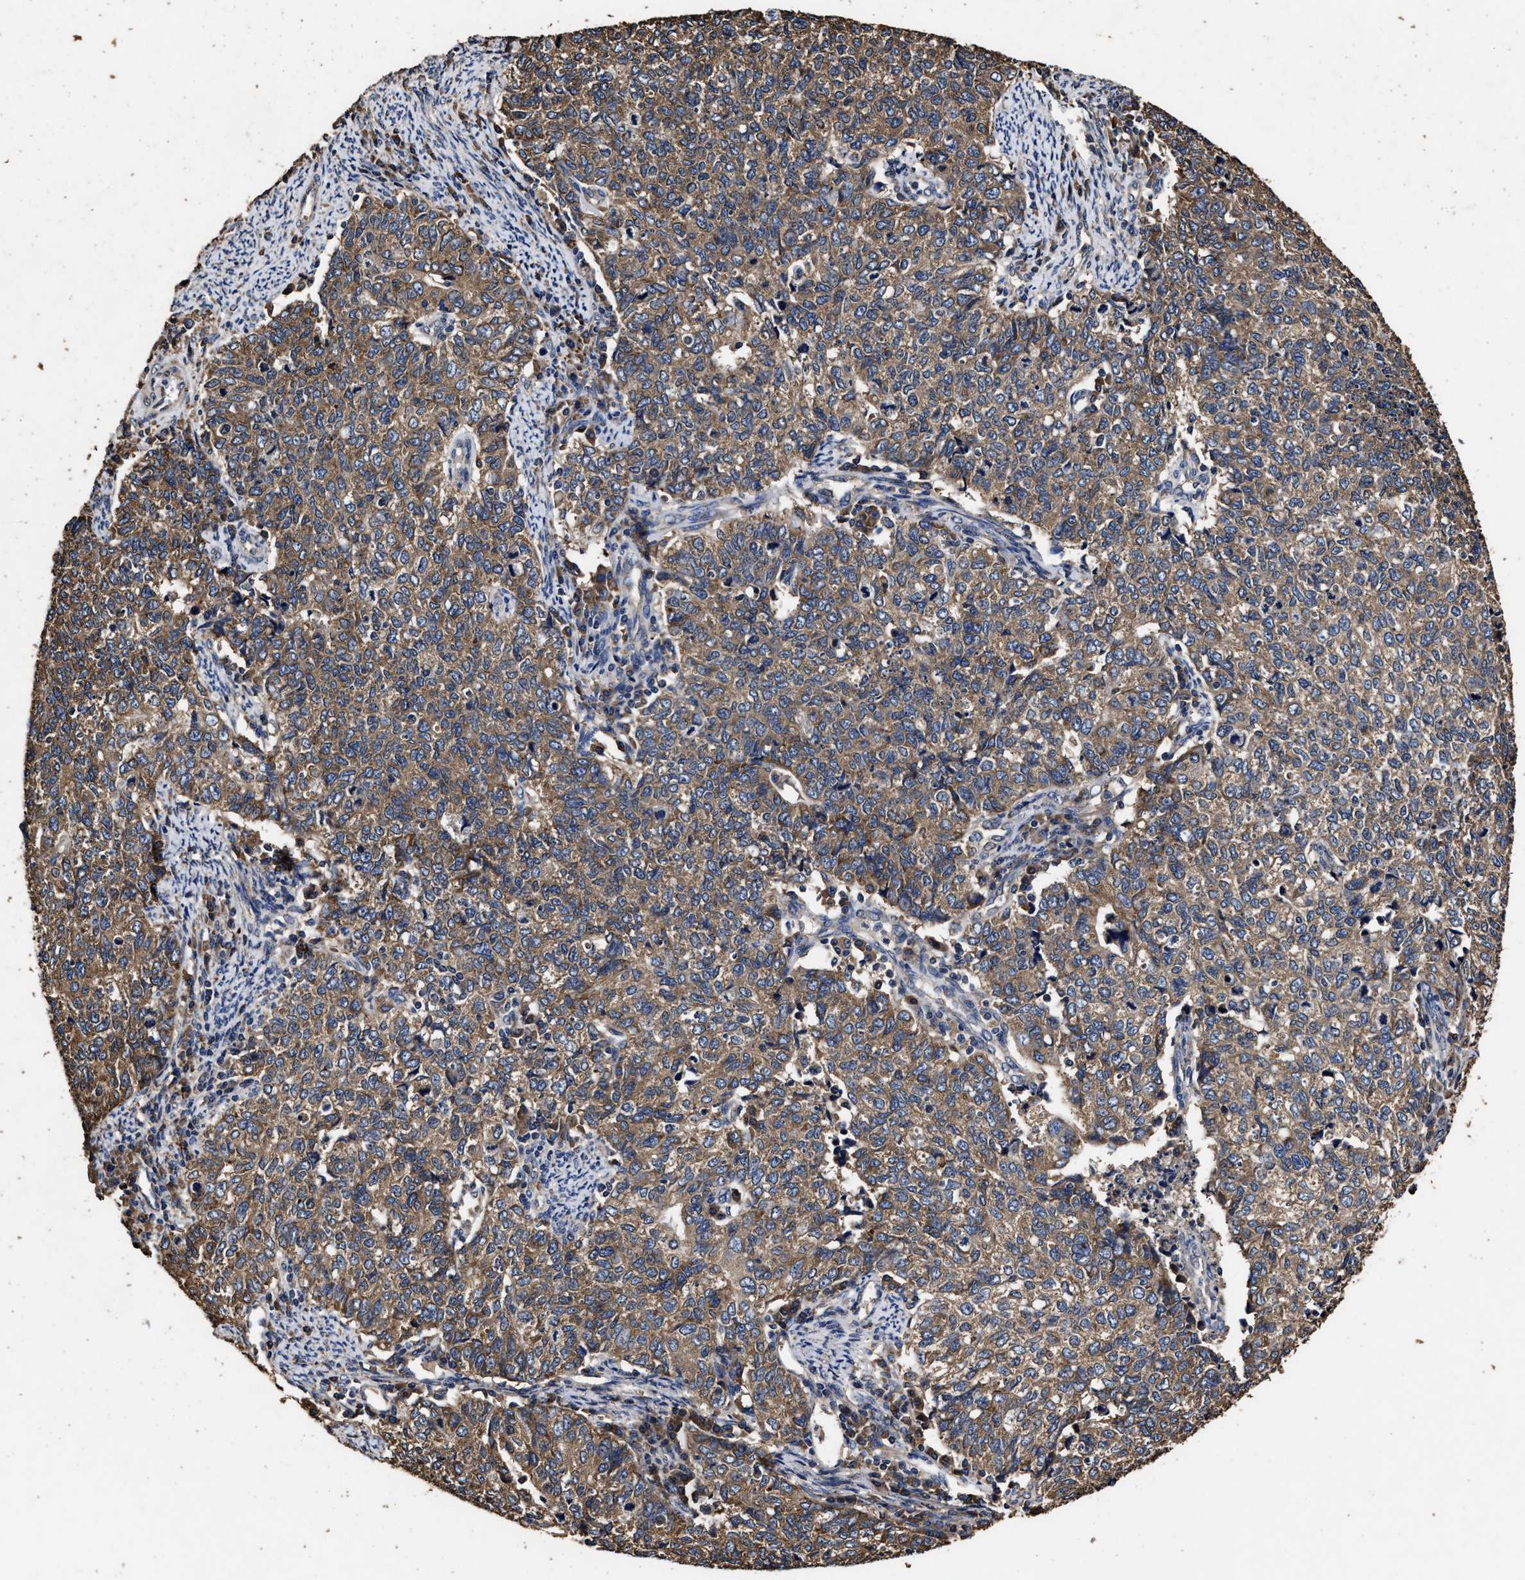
{"staining": {"intensity": "moderate", "quantity": ">75%", "location": "cytoplasmic/membranous"}, "tissue": "cervical cancer", "cell_type": "Tumor cells", "image_type": "cancer", "snomed": [{"axis": "morphology", "description": "Squamous cell carcinoma, NOS"}, {"axis": "topography", "description": "Cervix"}], "caption": "IHC micrograph of neoplastic tissue: human cervical squamous cell carcinoma stained using IHC shows medium levels of moderate protein expression localized specifically in the cytoplasmic/membranous of tumor cells, appearing as a cytoplasmic/membranous brown color.", "gene": "PPM1K", "patient": {"sex": "female", "age": 63}}